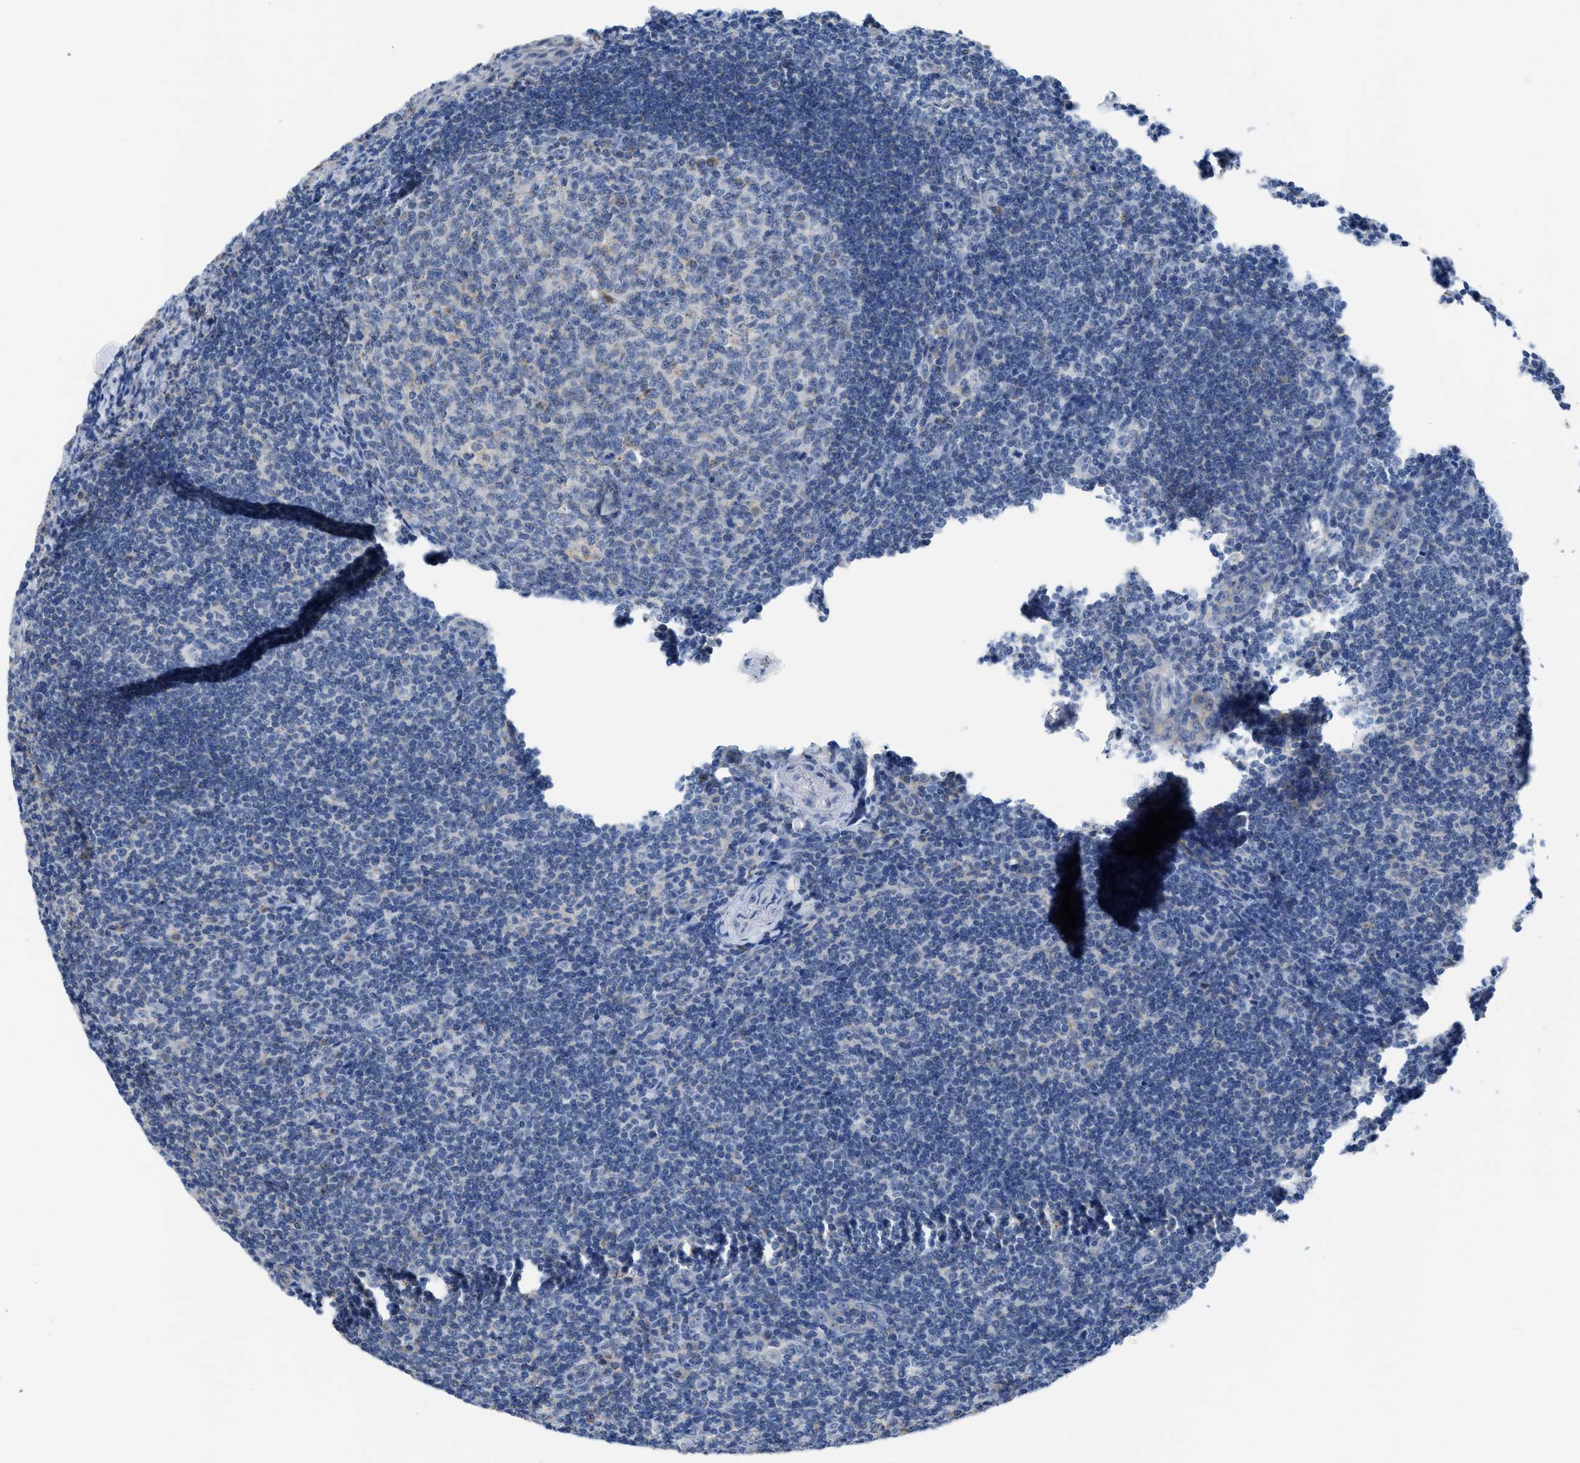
{"staining": {"intensity": "negative", "quantity": "none", "location": "none"}, "tissue": "tonsil", "cell_type": "Germinal center cells", "image_type": "normal", "snomed": [{"axis": "morphology", "description": "Normal tissue, NOS"}, {"axis": "topography", "description": "Tonsil"}], "caption": "Immunohistochemistry (IHC) photomicrograph of unremarkable tonsil: tonsil stained with DAB exhibits no significant protein expression in germinal center cells. Nuclei are stained in blue.", "gene": "ETFA", "patient": {"sex": "male", "age": 37}}